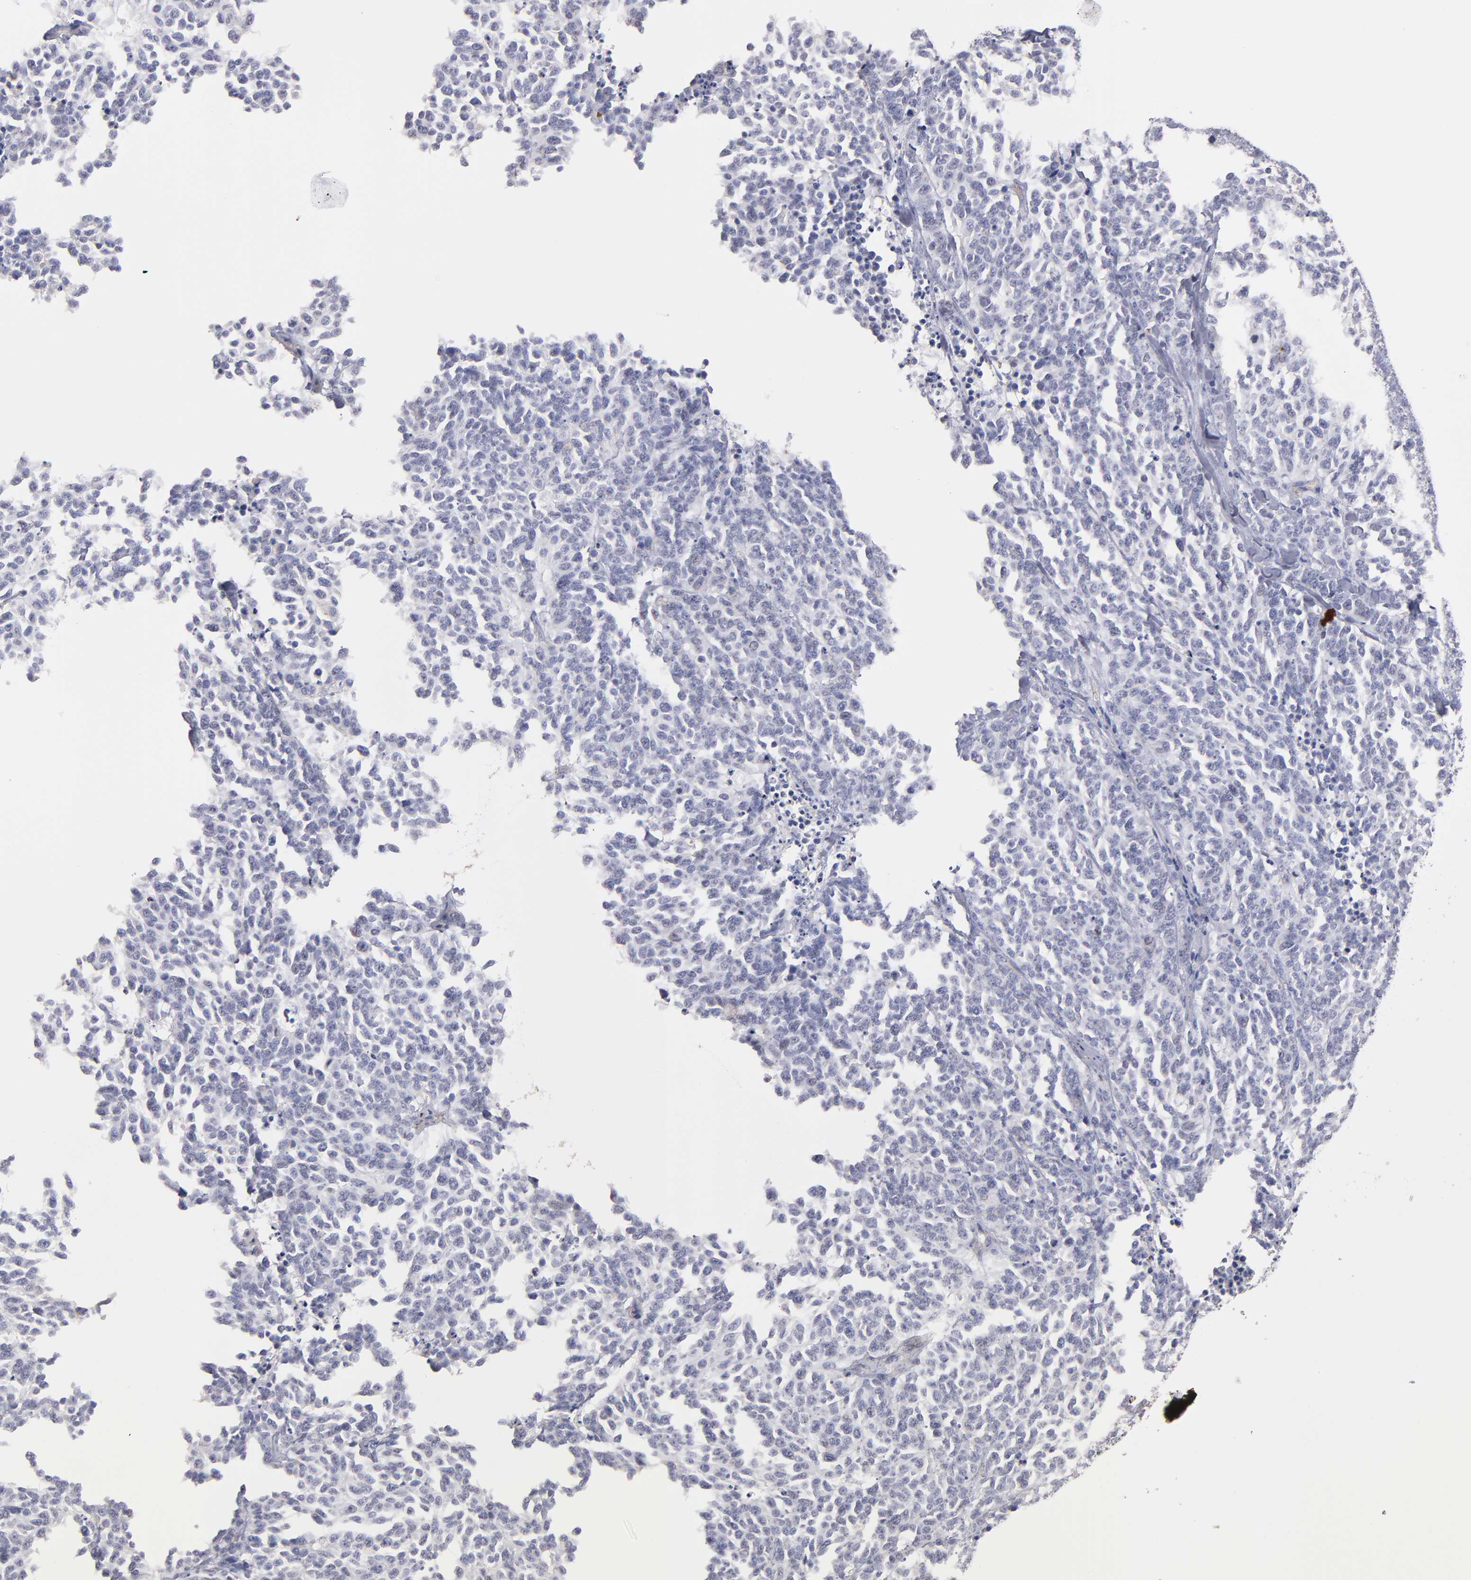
{"staining": {"intensity": "negative", "quantity": "none", "location": "none"}, "tissue": "lung cancer", "cell_type": "Tumor cells", "image_type": "cancer", "snomed": [{"axis": "morphology", "description": "Neoplasm, malignant, NOS"}, {"axis": "topography", "description": "Lung"}], "caption": "Lung cancer (malignant neoplasm) was stained to show a protein in brown. There is no significant staining in tumor cells.", "gene": "ABCB1", "patient": {"sex": "female", "age": 58}}